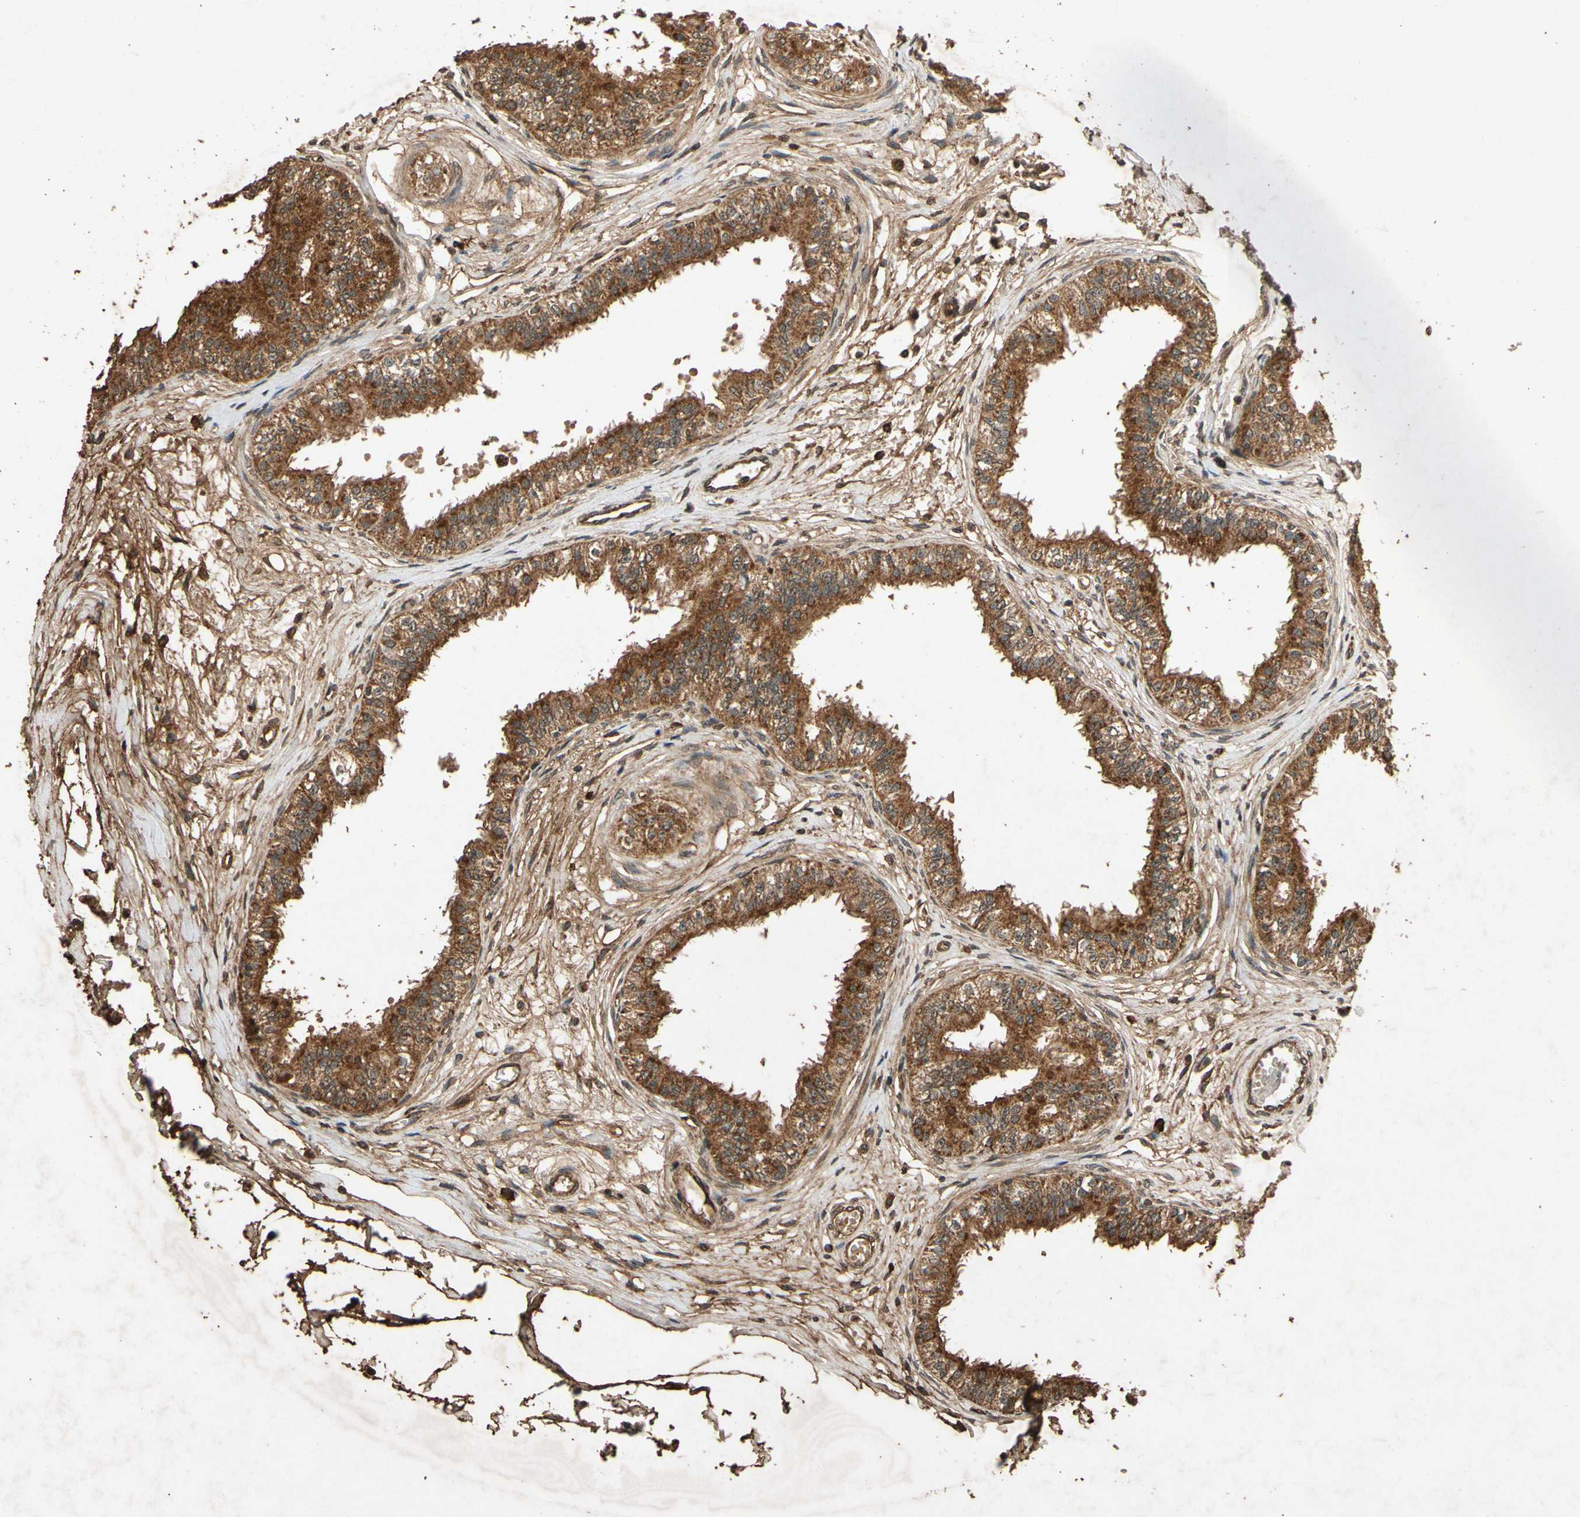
{"staining": {"intensity": "strong", "quantity": ">75%", "location": "cytoplasmic/membranous"}, "tissue": "epididymis", "cell_type": "Glandular cells", "image_type": "normal", "snomed": [{"axis": "morphology", "description": "Normal tissue, NOS"}, {"axis": "morphology", "description": "Adenocarcinoma, metastatic, NOS"}, {"axis": "topography", "description": "Testis"}, {"axis": "topography", "description": "Epididymis"}], "caption": "DAB immunohistochemical staining of normal human epididymis demonstrates strong cytoplasmic/membranous protein expression in approximately >75% of glandular cells.", "gene": "TXN2", "patient": {"sex": "male", "age": 26}}